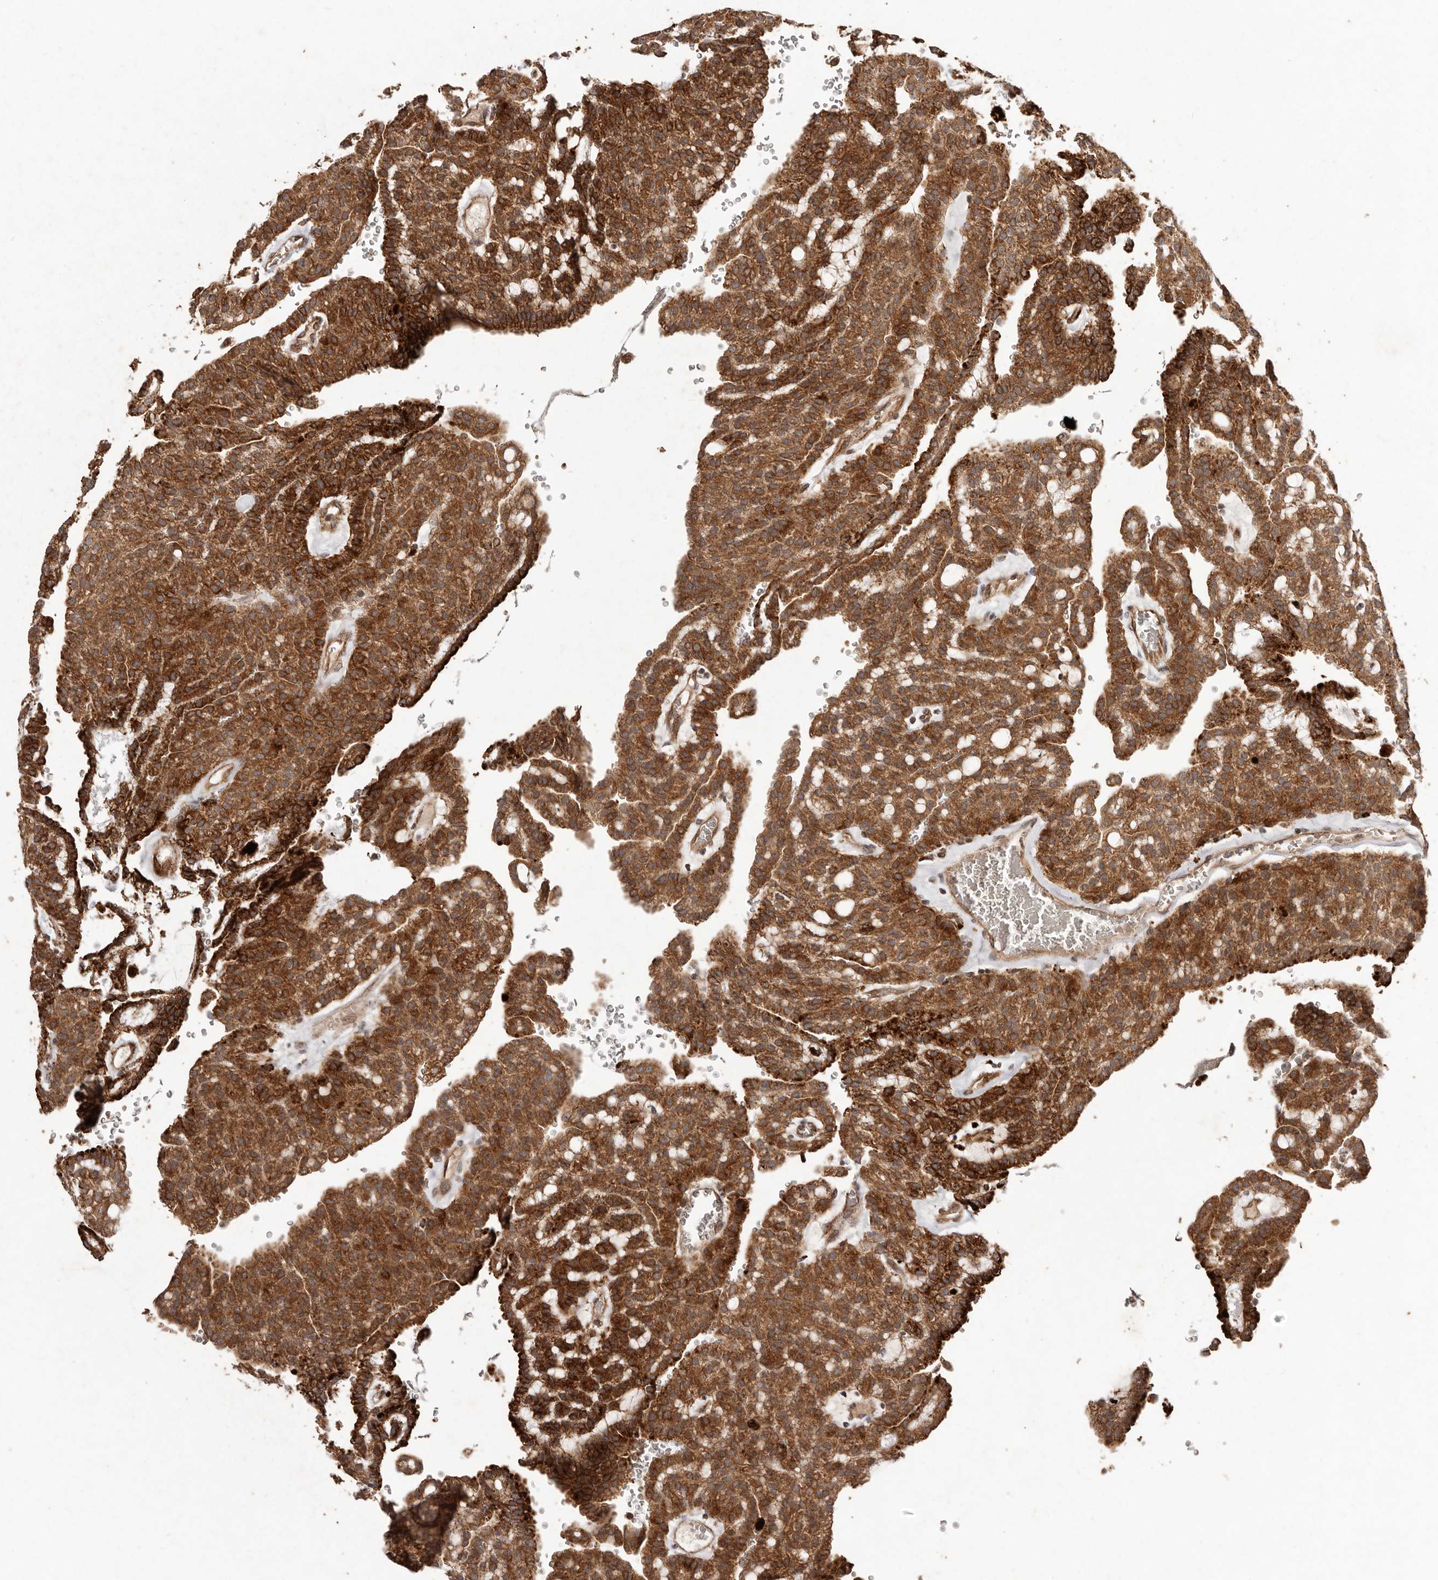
{"staining": {"intensity": "strong", "quantity": ">75%", "location": "cytoplasmic/membranous"}, "tissue": "renal cancer", "cell_type": "Tumor cells", "image_type": "cancer", "snomed": [{"axis": "morphology", "description": "Adenocarcinoma, NOS"}, {"axis": "topography", "description": "Kidney"}], "caption": "This is a micrograph of immunohistochemistry staining of renal cancer, which shows strong staining in the cytoplasmic/membranous of tumor cells.", "gene": "PLOD2", "patient": {"sex": "male", "age": 63}}